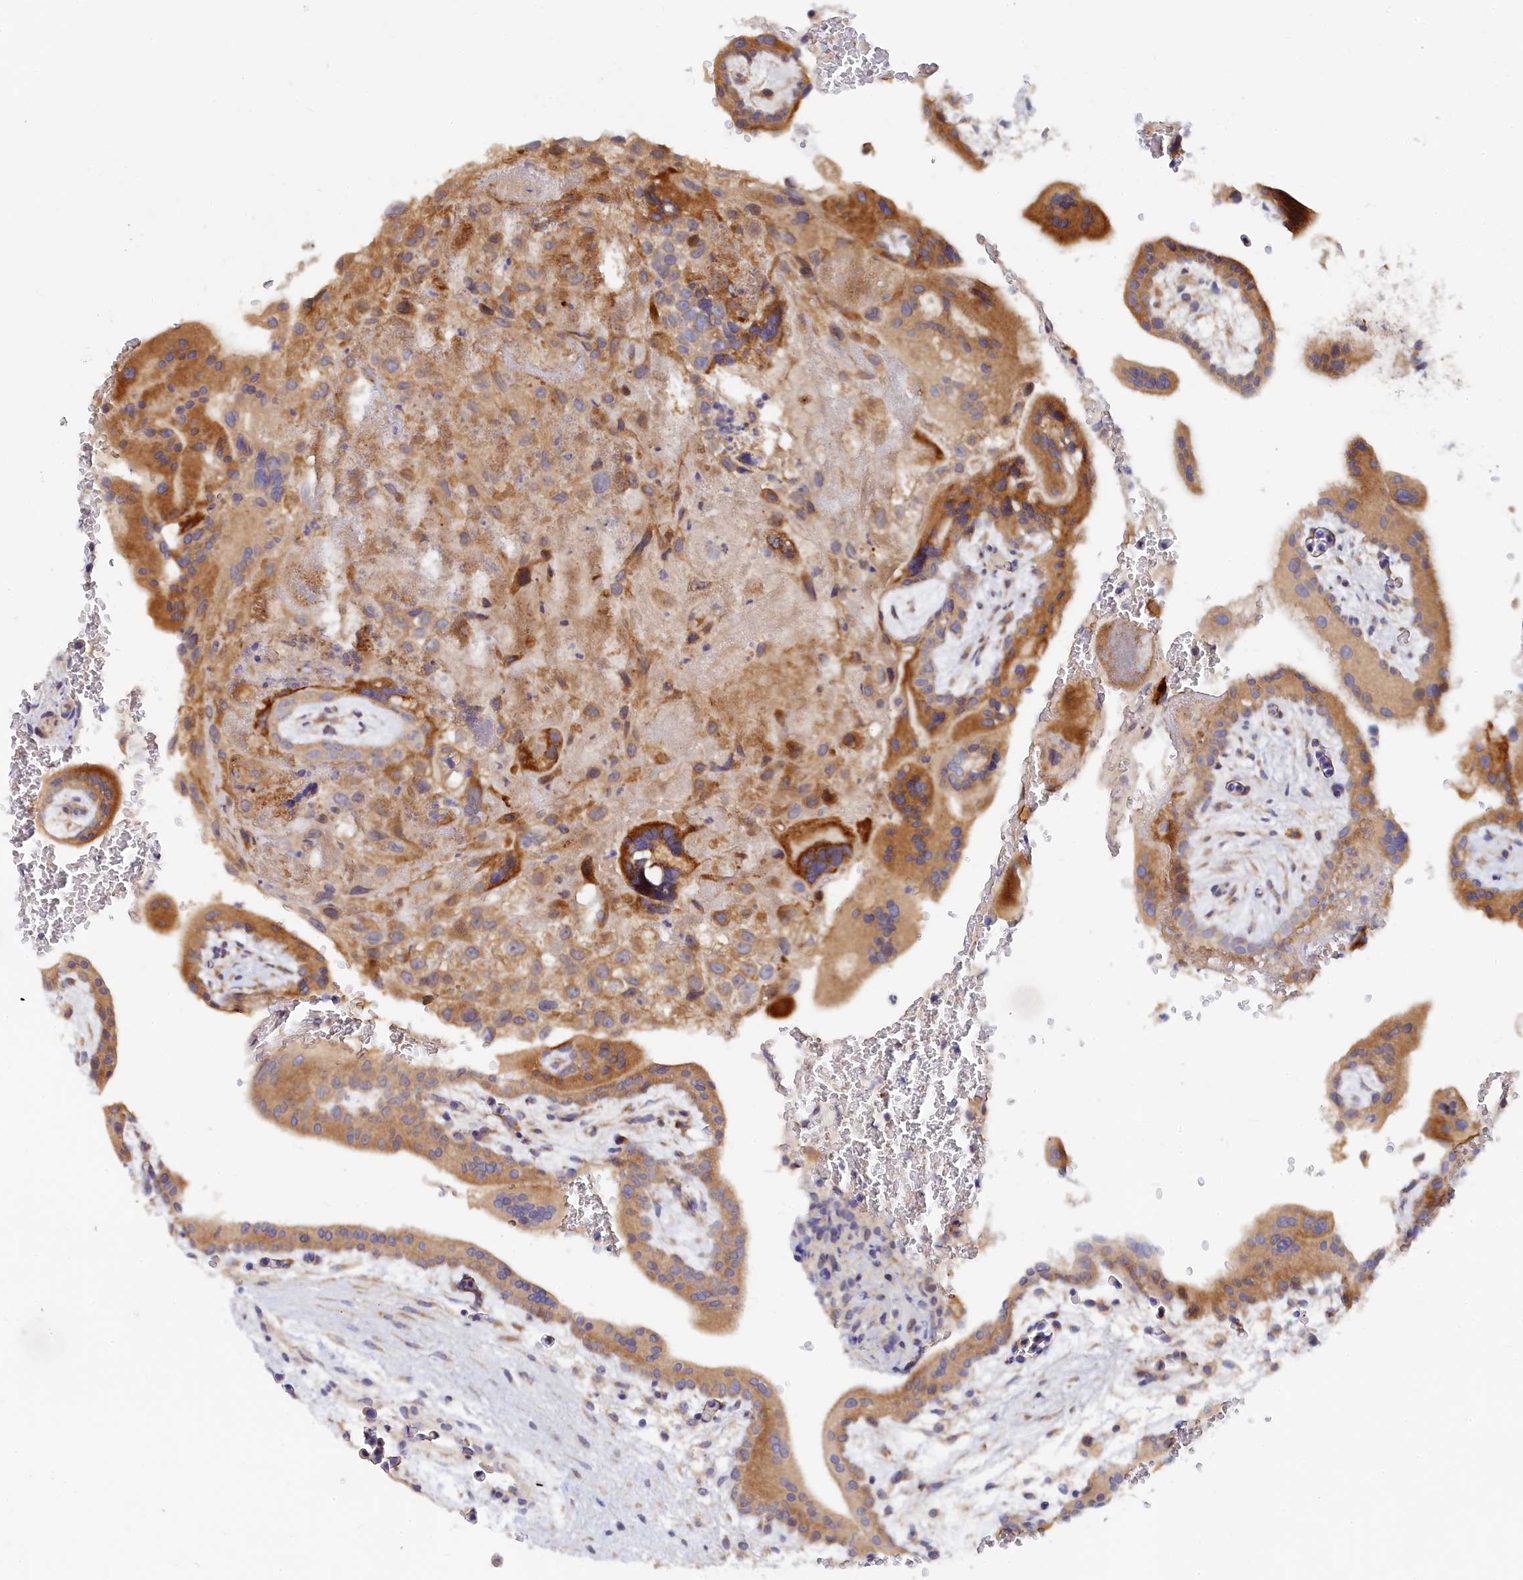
{"staining": {"intensity": "moderate", "quantity": ">75%", "location": "cytoplasmic/membranous"}, "tissue": "placenta", "cell_type": "Decidual cells", "image_type": "normal", "snomed": [{"axis": "morphology", "description": "Normal tissue, NOS"}, {"axis": "topography", "description": "Placenta"}], "caption": "The immunohistochemical stain shows moderate cytoplasmic/membranous expression in decidual cells of normal placenta.", "gene": "SPATA5L1", "patient": {"sex": "female", "age": 35}}